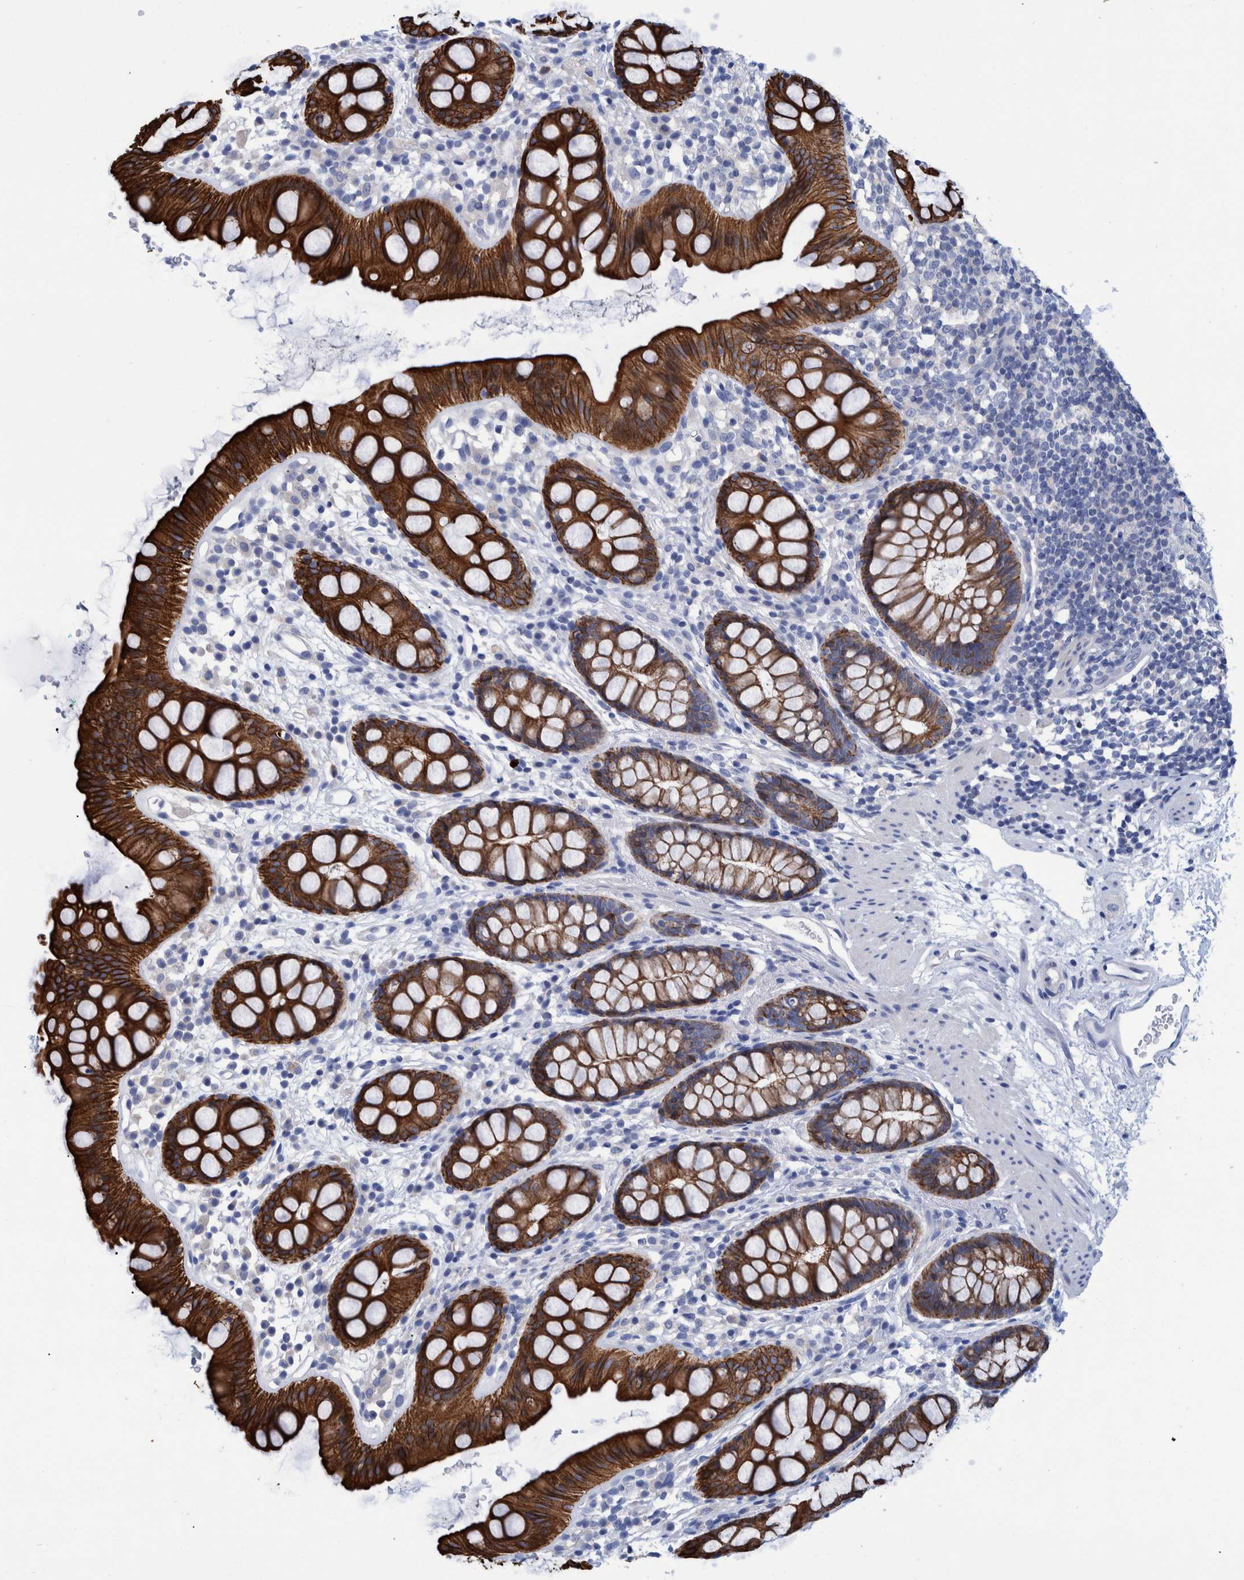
{"staining": {"intensity": "strong", "quantity": ">75%", "location": "cytoplasmic/membranous"}, "tissue": "rectum", "cell_type": "Glandular cells", "image_type": "normal", "snomed": [{"axis": "morphology", "description": "Normal tissue, NOS"}, {"axis": "topography", "description": "Rectum"}], "caption": "This photomicrograph shows immunohistochemistry (IHC) staining of benign human rectum, with high strong cytoplasmic/membranous staining in about >75% of glandular cells.", "gene": "MKS1", "patient": {"sex": "female", "age": 65}}